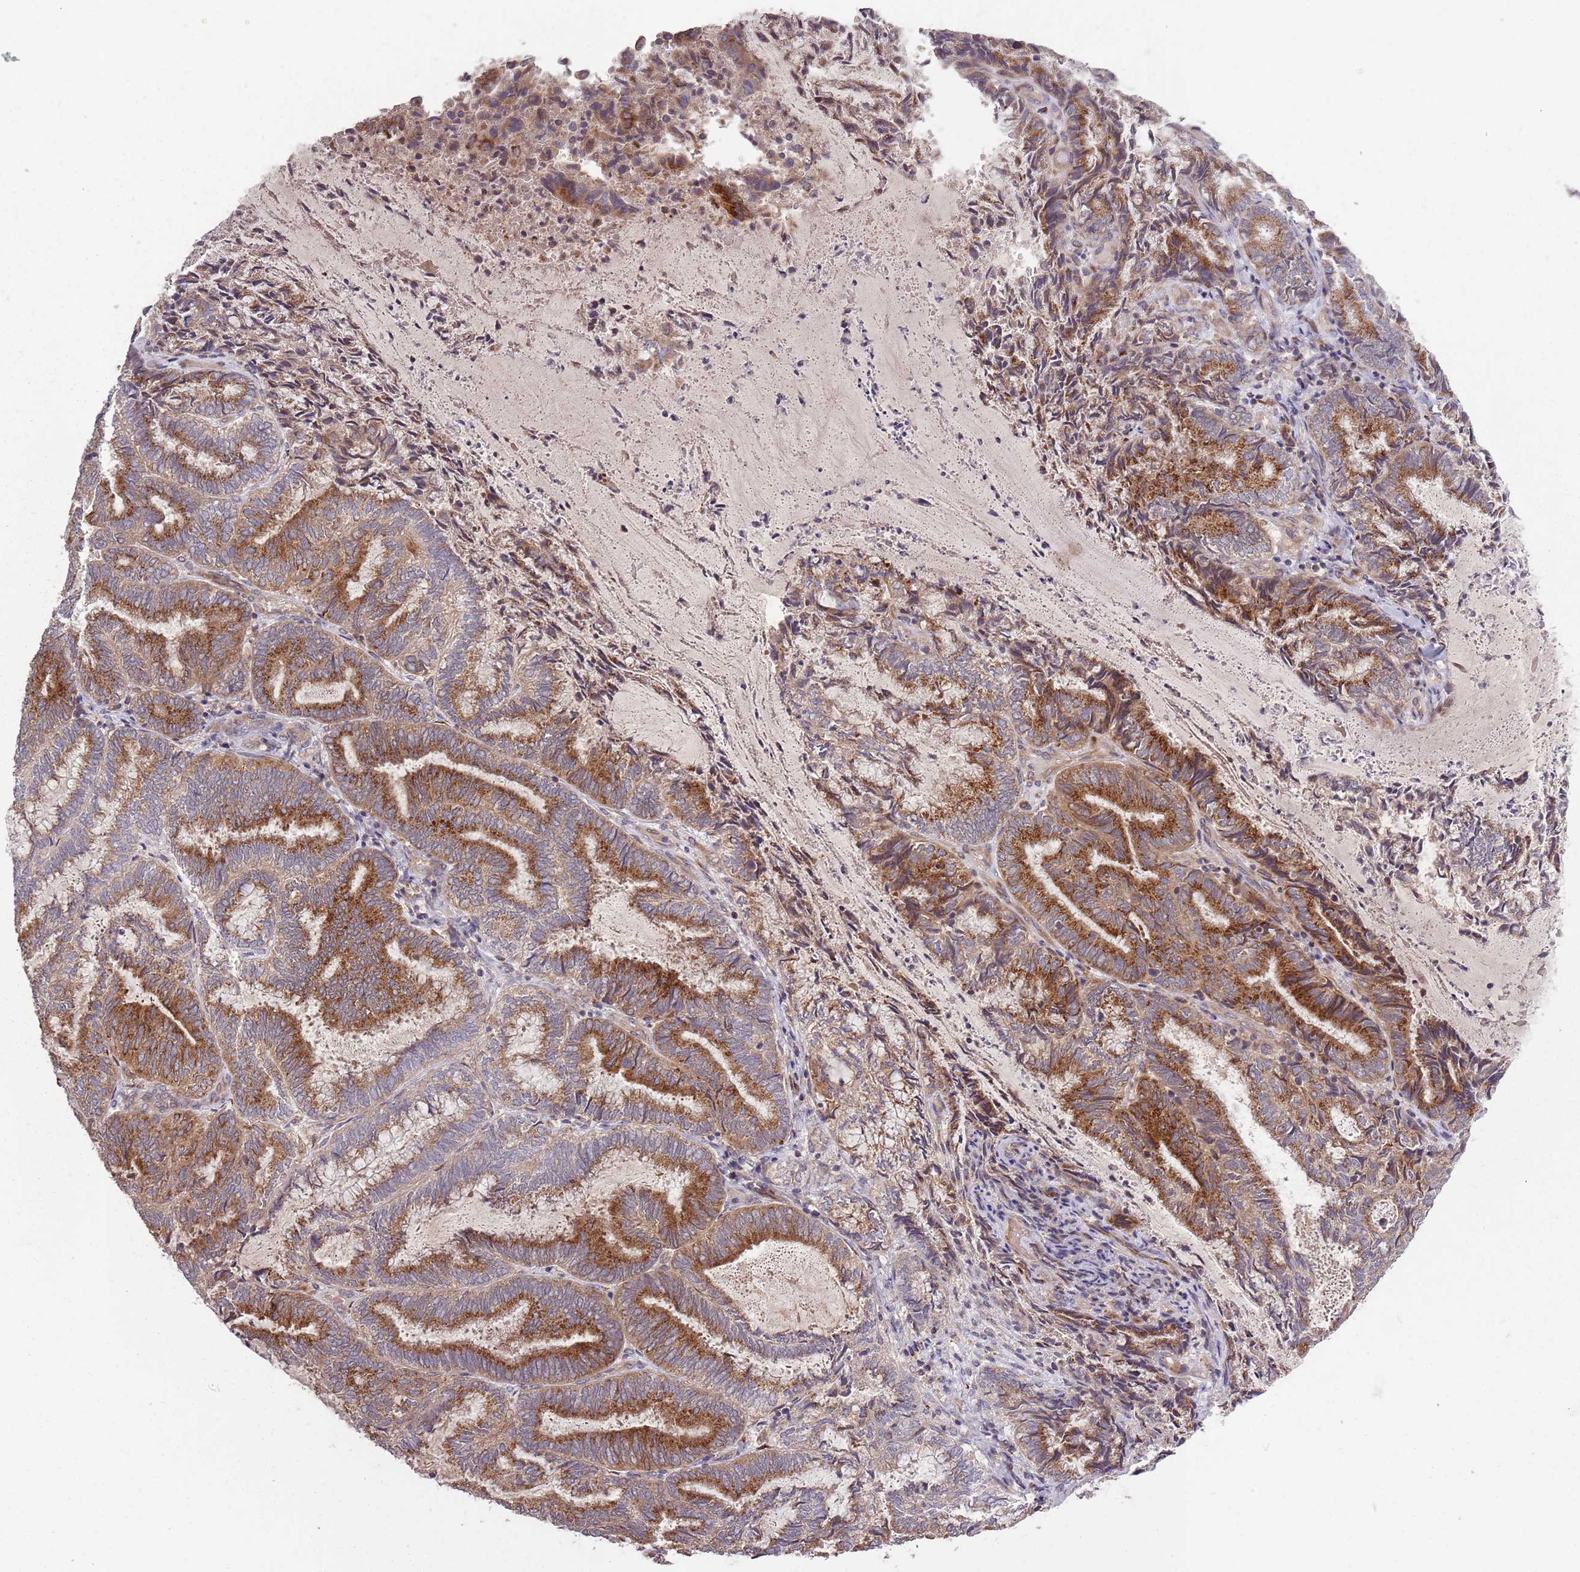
{"staining": {"intensity": "moderate", "quantity": ">75%", "location": "cytoplasmic/membranous"}, "tissue": "endometrial cancer", "cell_type": "Tumor cells", "image_type": "cancer", "snomed": [{"axis": "morphology", "description": "Adenocarcinoma, NOS"}, {"axis": "topography", "description": "Endometrium"}], "caption": "Endometrial cancer stained with immunohistochemistry (IHC) shows moderate cytoplasmic/membranous staining in approximately >75% of tumor cells.", "gene": "PLD6", "patient": {"sex": "female", "age": 80}}